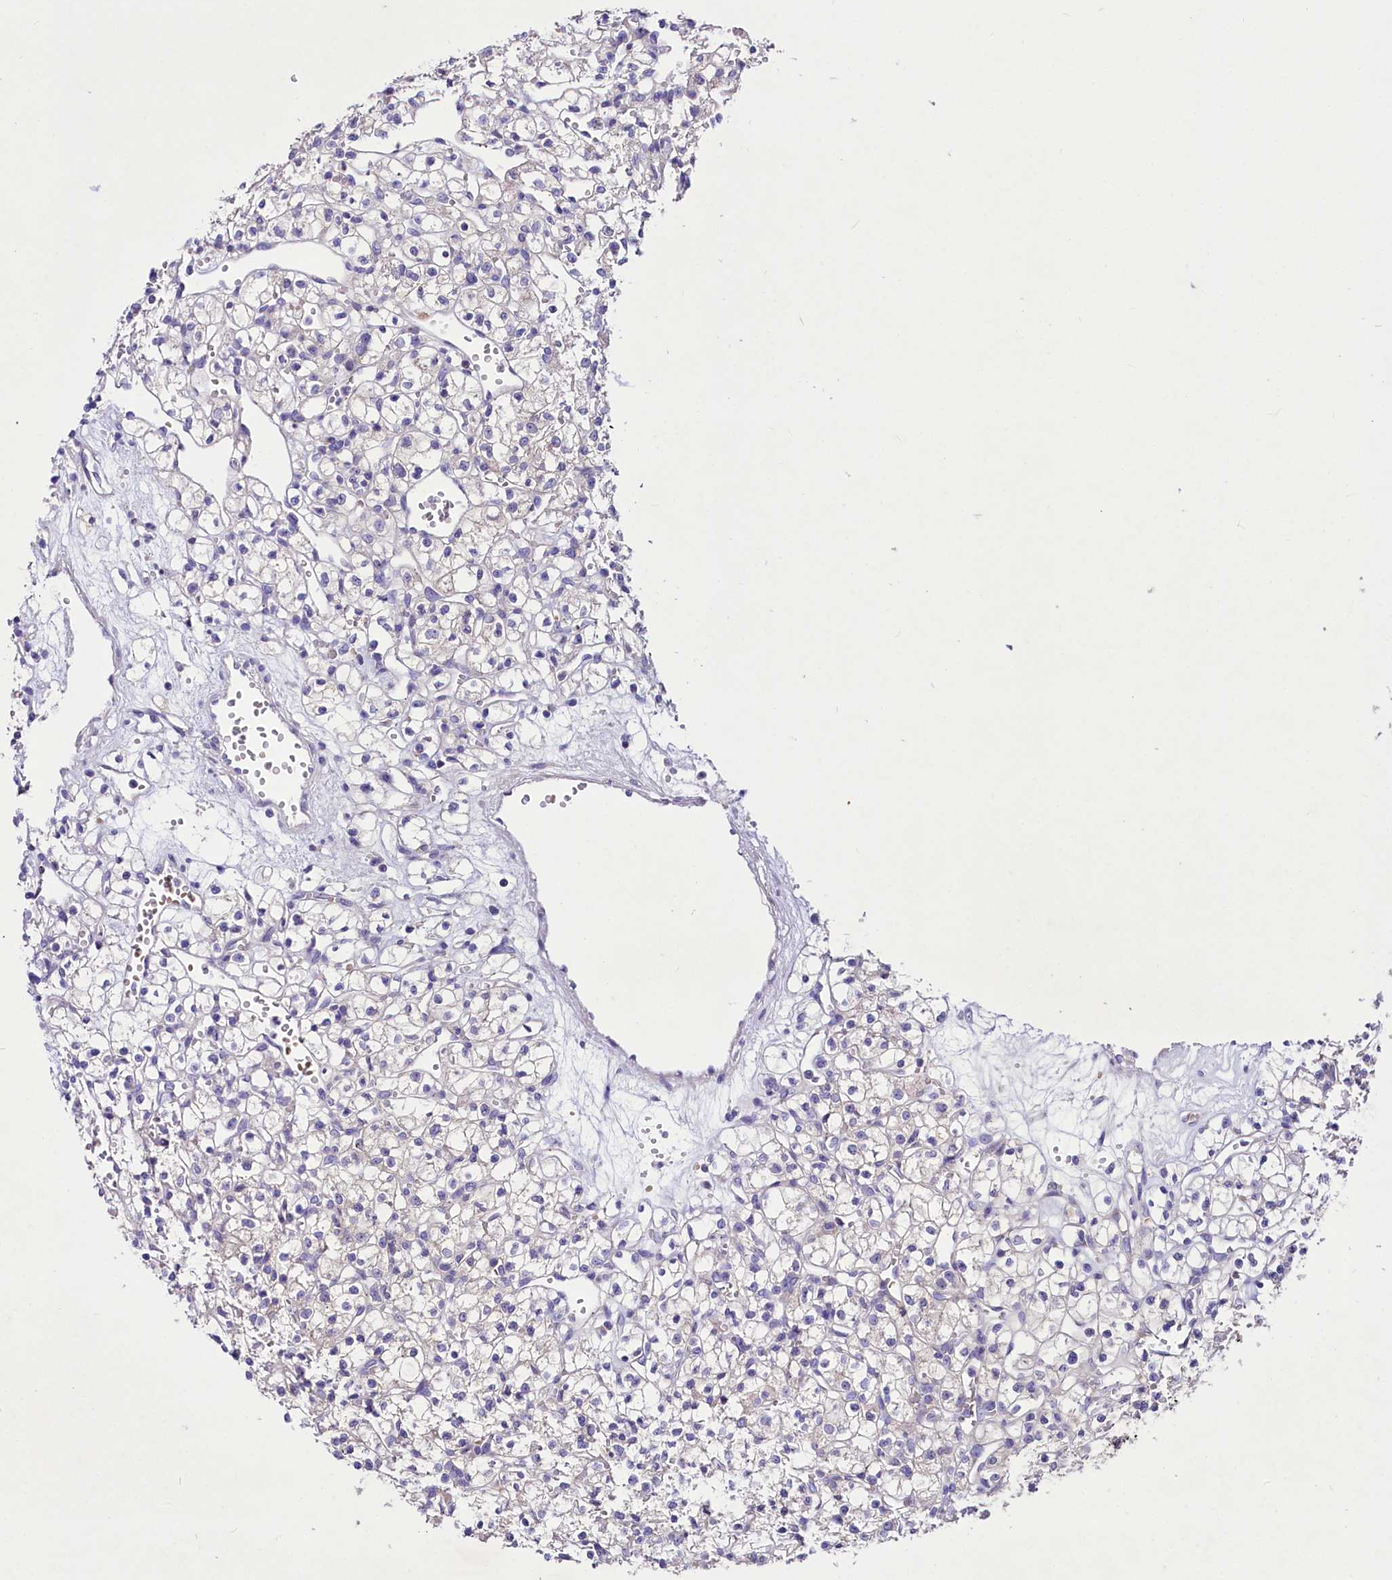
{"staining": {"intensity": "negative", "quantity": "none", "location": "none"}, "tissue": "renal cancer", "cell_type": "Tumor cells", "image_type": "cancer", "snomed": [{"axis": "morphology", "description": "Adenocarcinoma, NOS"}, {"axis": "topography", "description": "Kidney"}], "caption": "Human renal cancer (adenocarcinoma) stained for a protein using immunohistochemistry (IHC) reveals no staining in tumor cells.", "gene": "ABHD5", "patient": {"sex": "female", "age": 59}}